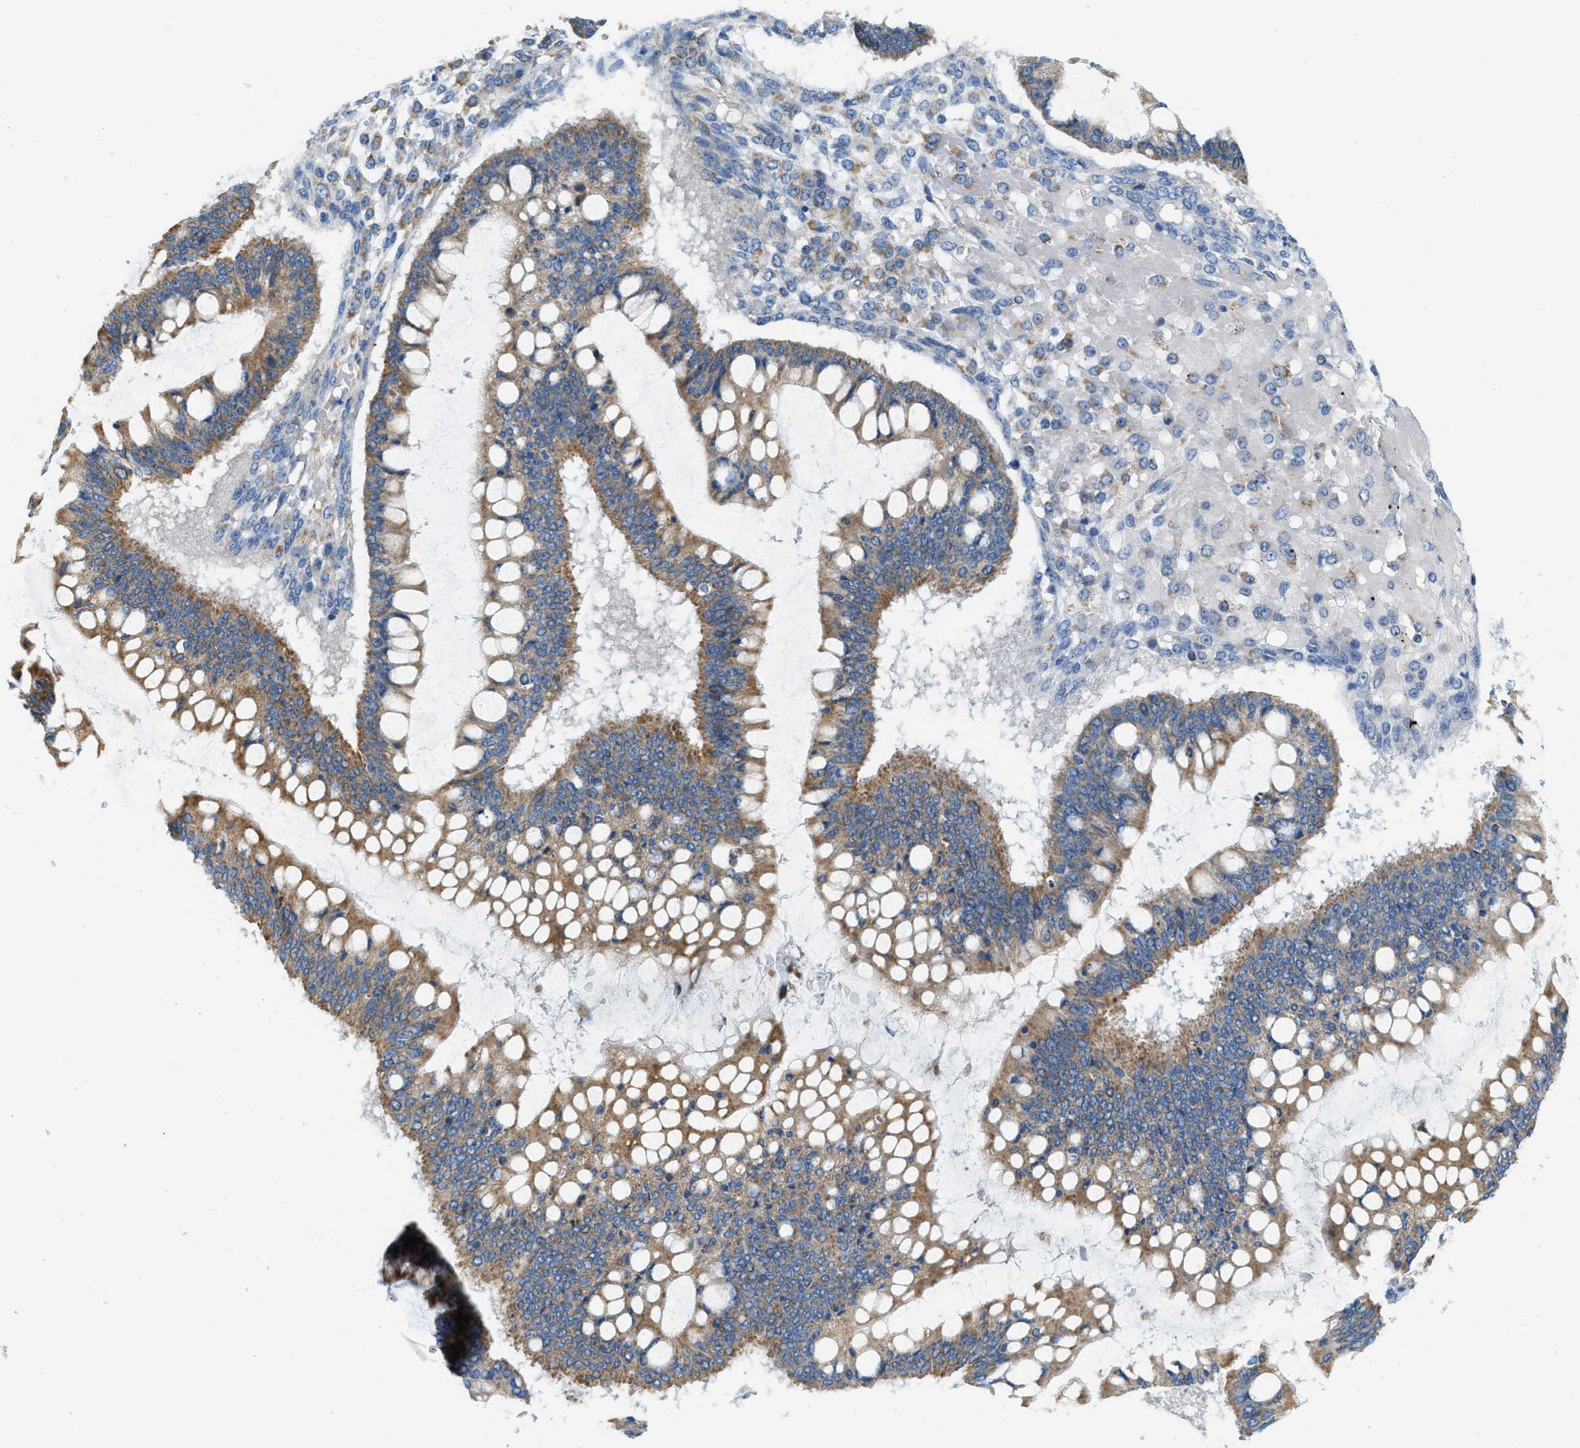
{"staining": {"intensity": "moderate", "quantity": ">75%", "location": "cytoplasmic/membranous"}, "tissue": "ovarian cancer", "cell_type": "Tumor cells", "image_type": "cancer", "snomed": [{"axis": "morphology", "description": "Cystadenocarcinoma, mucinous, NOS"}, {"axis": "topography", "description": "Ovary"}], "caption": "Ovarian cancer stained for a protein shows moderate cytoplasmic/membranous positivity in tumor cells.", "gene": "JADE1", "patient": {"sex": "female", "age": 73}}